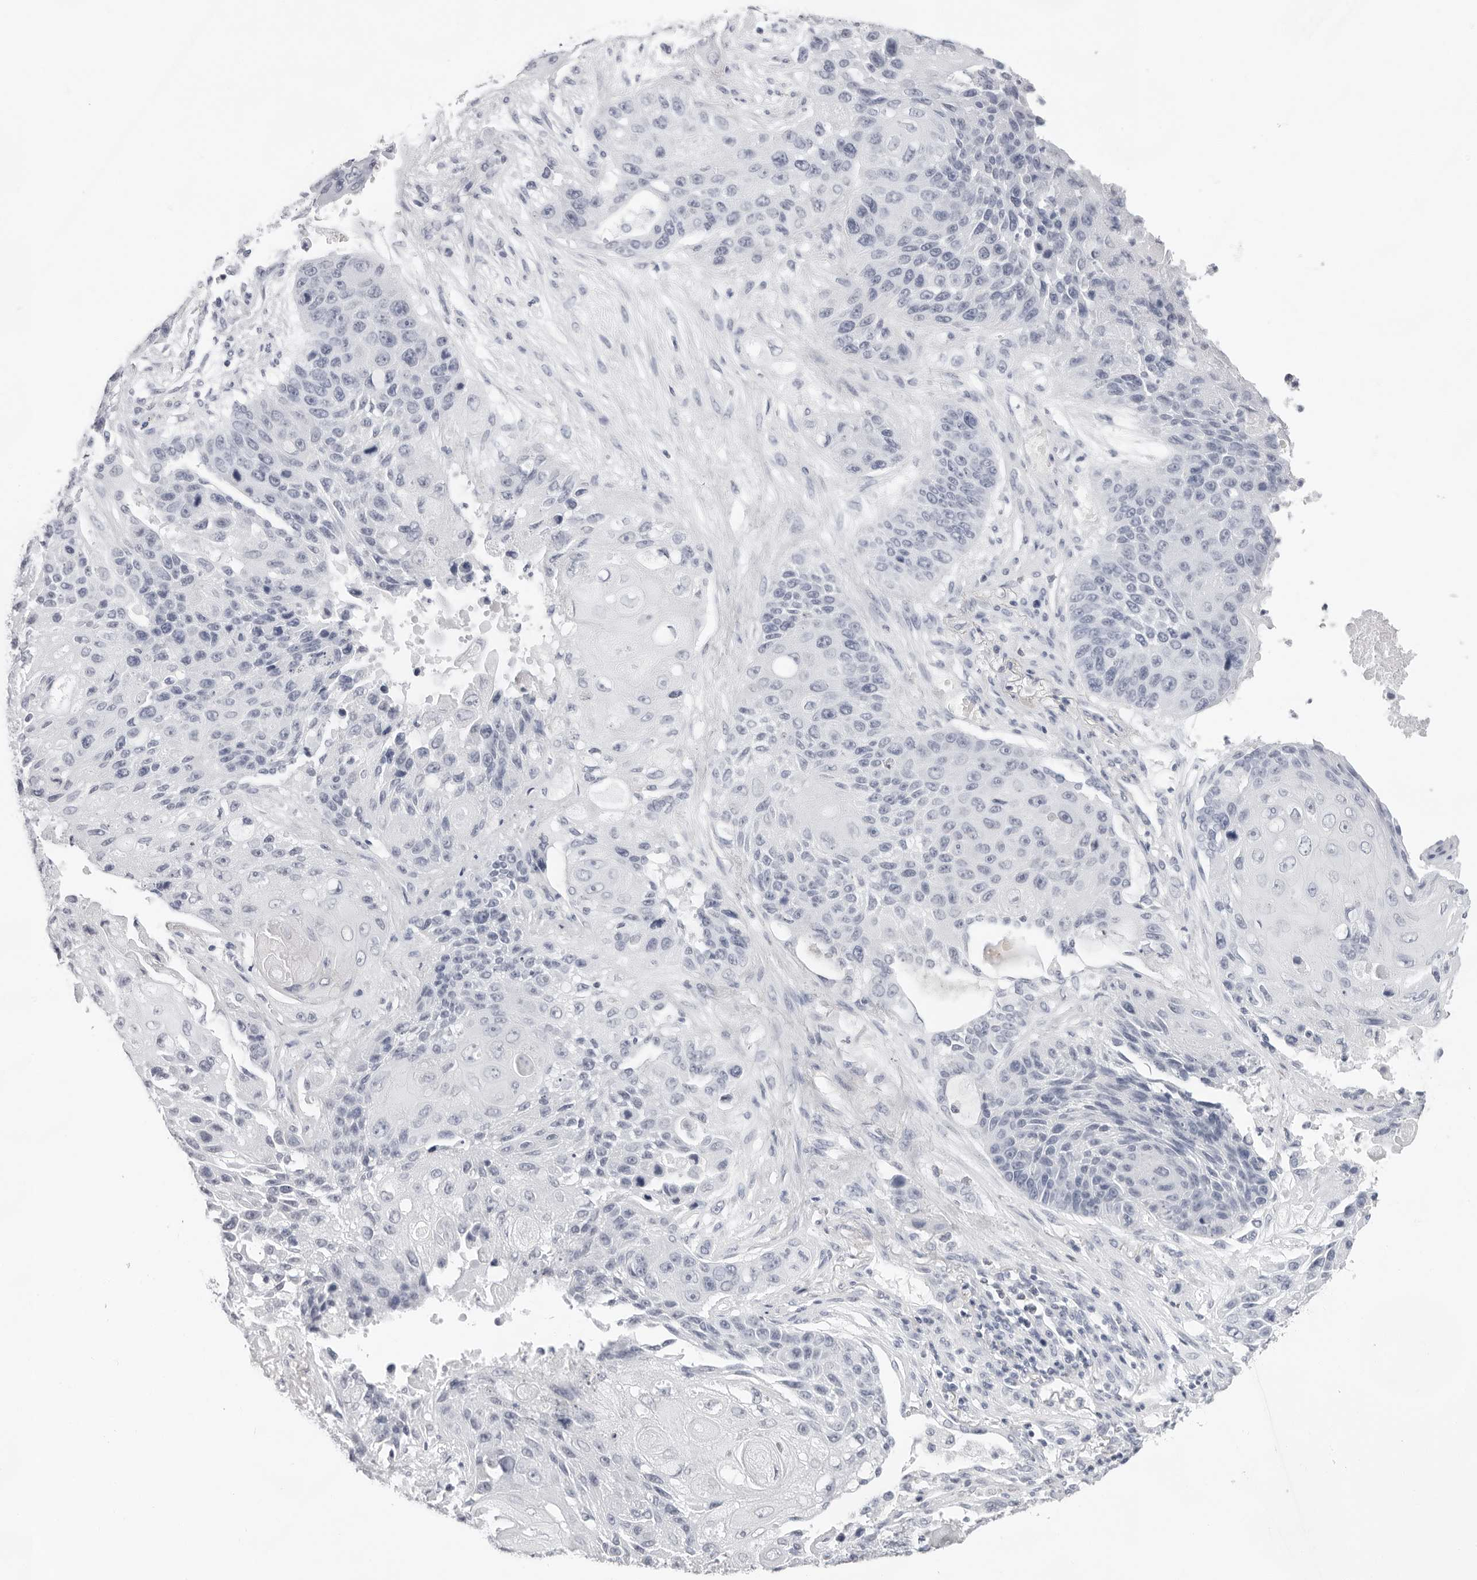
{"staining": {"intensity": "negative", "quantity": "none", "location": "none"}, "tissue": "lung cancer", "cell_type": "Tumor cells", "image_type": "cancer", "snomed": [{"axis": "morphology", "description": "Squamous cell carcinoma, NOS"}, {"axis": "topography", "description": "Lung"}], "caption": "This is a histopathology image of IHC staining of lung cancer (squamous cell carcinoma), which shows no staining in tumor cells.", "gene": "CST5", "patient": {"sex": "male", "age": 61}}